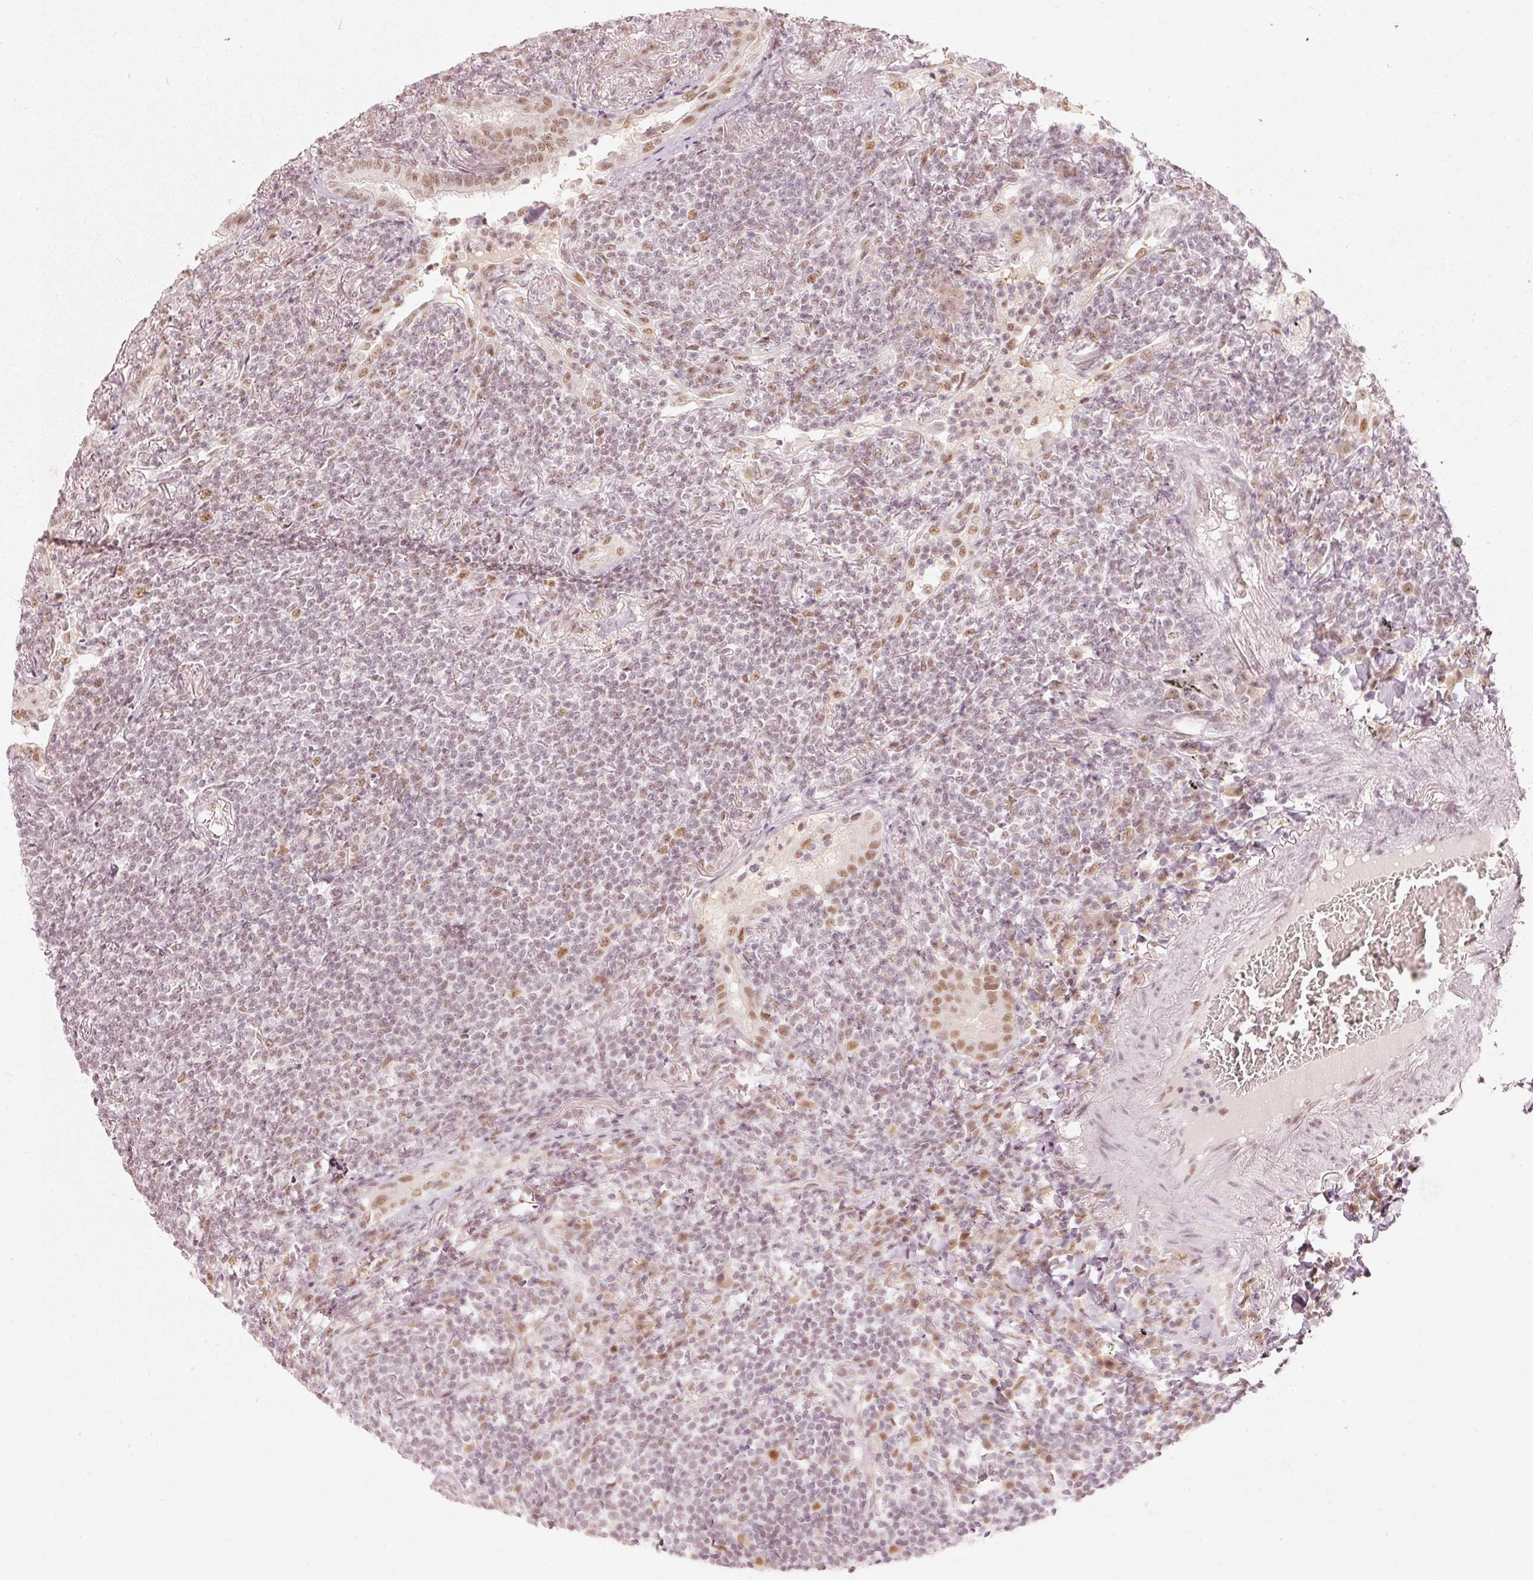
{"staining": {"intensity": "weak", "quantity": "<25%", "location": "nuclear"}, "tissue": "lymphoma", "cell_type": "Tumor cells", "image_type": "cancer", "snomed": [{"axis": "morphology", "description": "Malignant lymphoma, non-Hodgkin's type, Low grade"}, {"axis": "topography", "description": "Lung"}], "caption": "This is a photomicrograph of immunohistochemistry (IHC) staining of lymphoma, which shows no staining in tumor cells.", "gene": "PPP1R10", "patient": {"sex": "female", "age": 71}}